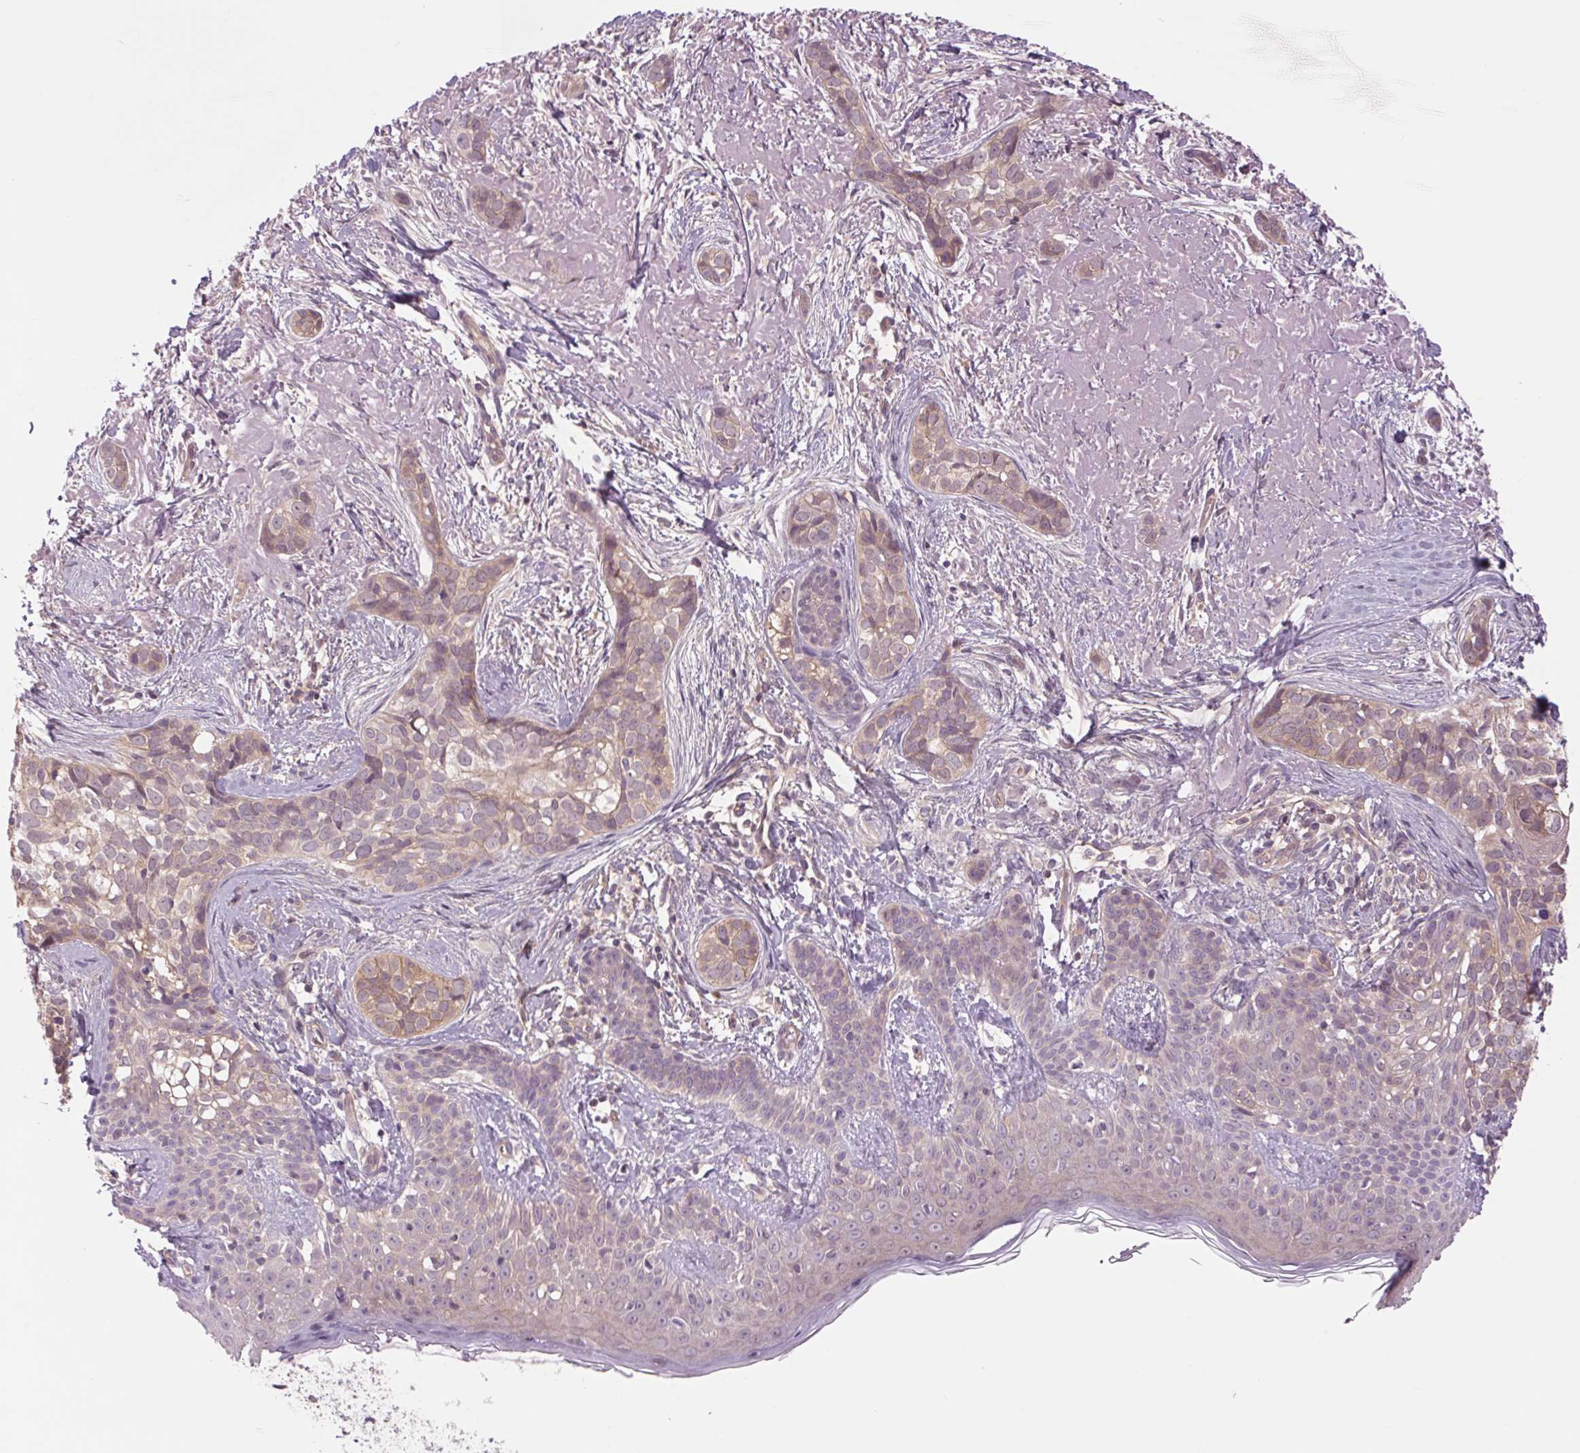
{"staining": {"intensity": "weak", "quantity": "<25%", "location": "cytoplasmic/membranous"}, "tissue": "skin cancer", "cell_type": "Tumor cells", "image_type": "cancer", "snomed": [{"axis": "morphology", "description": "Basal cell carcinoma"}, {"axis": "topography", "description": "Skin"}], "caption": "Protein analysis of skin cancer displays no significant positivity in tumor cells.", "gene": "SH3RF2", "patient": {"sex": "male", "age": 87}}